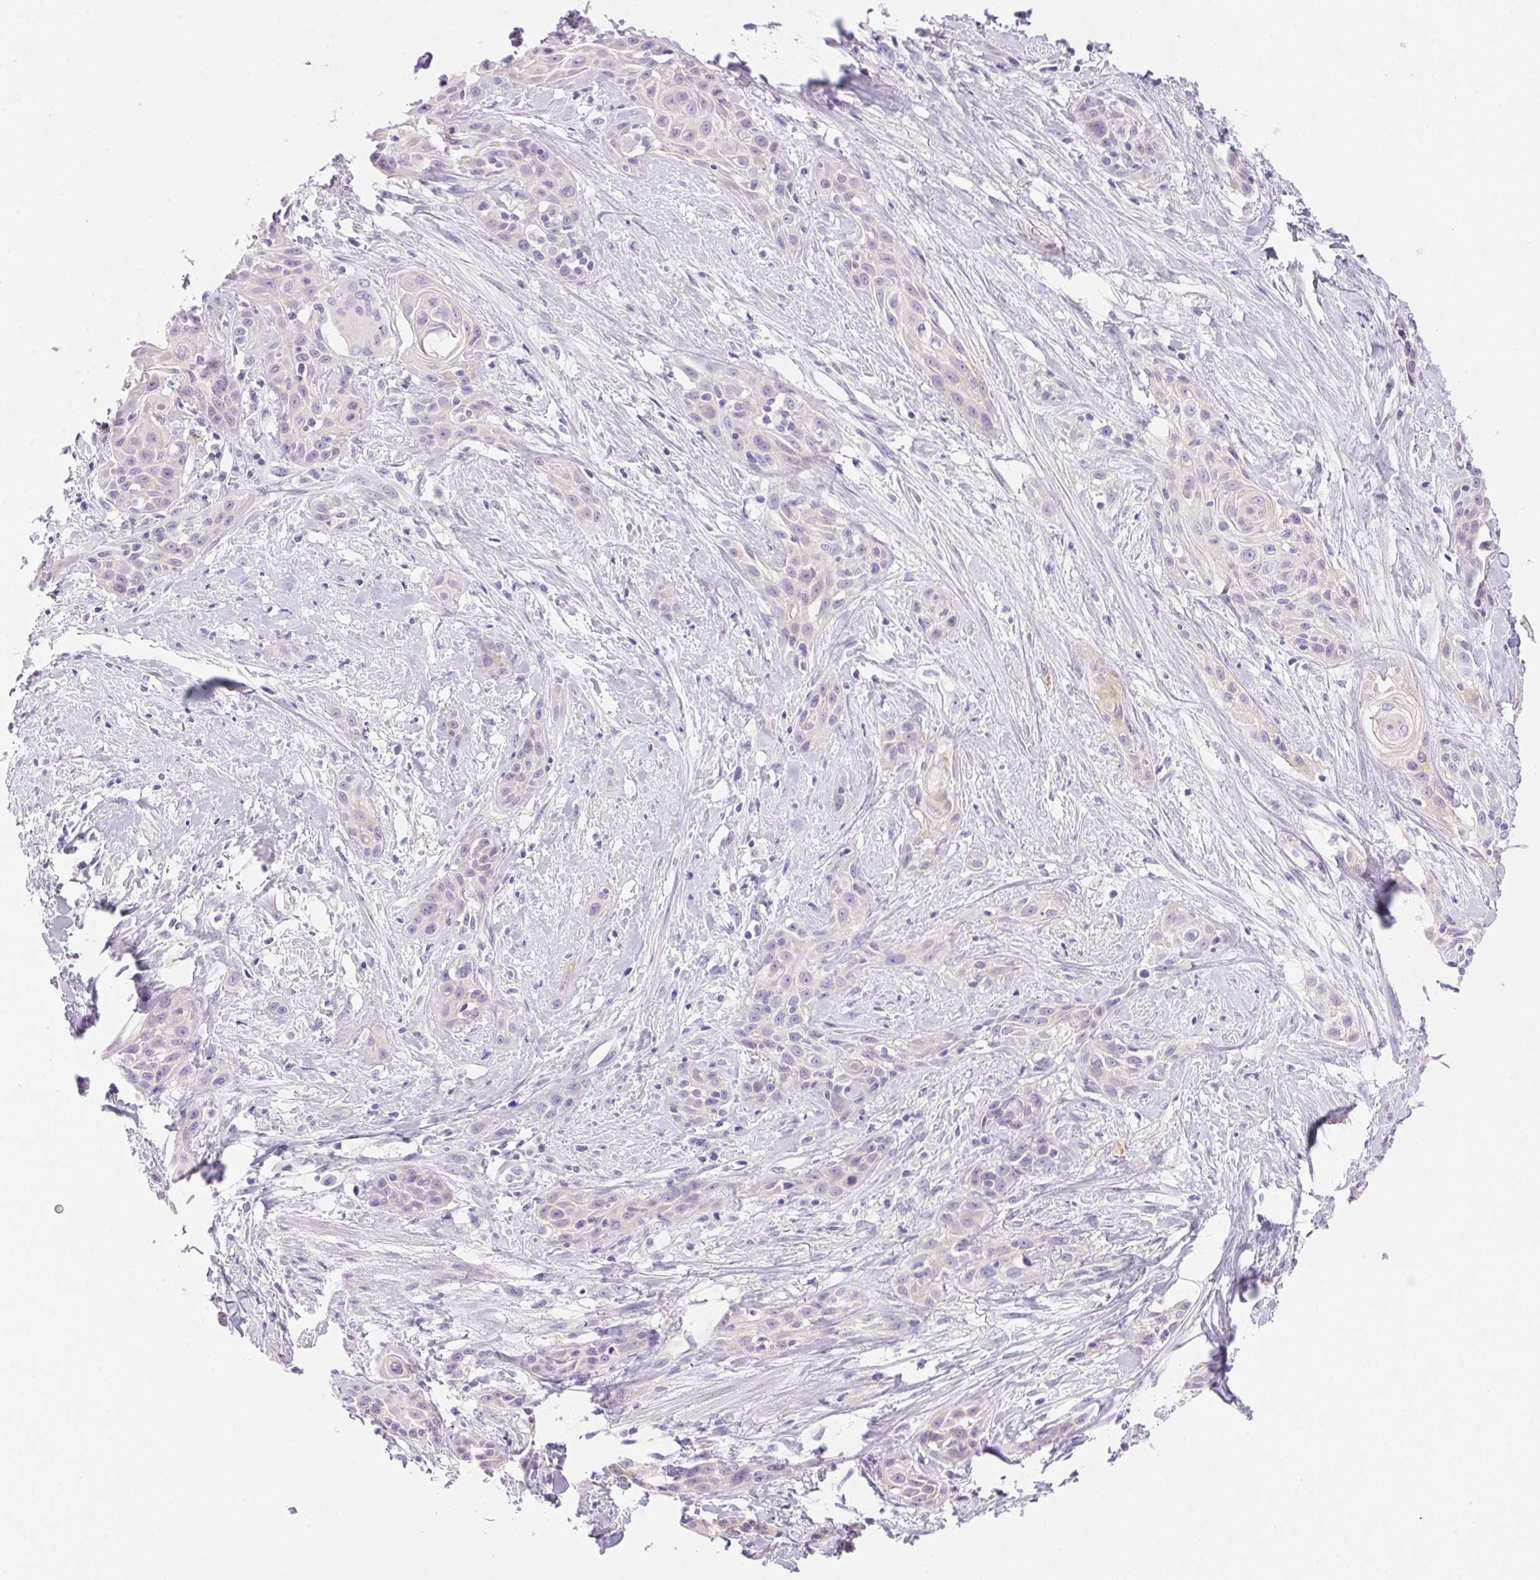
{"staining": {"intensity": "negative", "quantity": "none", "location": "none"}, "tissue": "skin cancer", "cell_type": "Tumor cells", "image_type": "cancer", "snomed": [{"axis": "morphology", "description": "Squamous cell carcinoma, NOS"}, {"axis": "topography", "description": "Skin"}, {"axis": "topography", "description": "Anal"}], "caption": "This is an immunohistochemistry (IHC) photomicrograph of skin squamous cell carcinoma. There is no expression in tumor cells.", "gene": "DHCR24", "patient": {"sex": "male", "age": 64}}